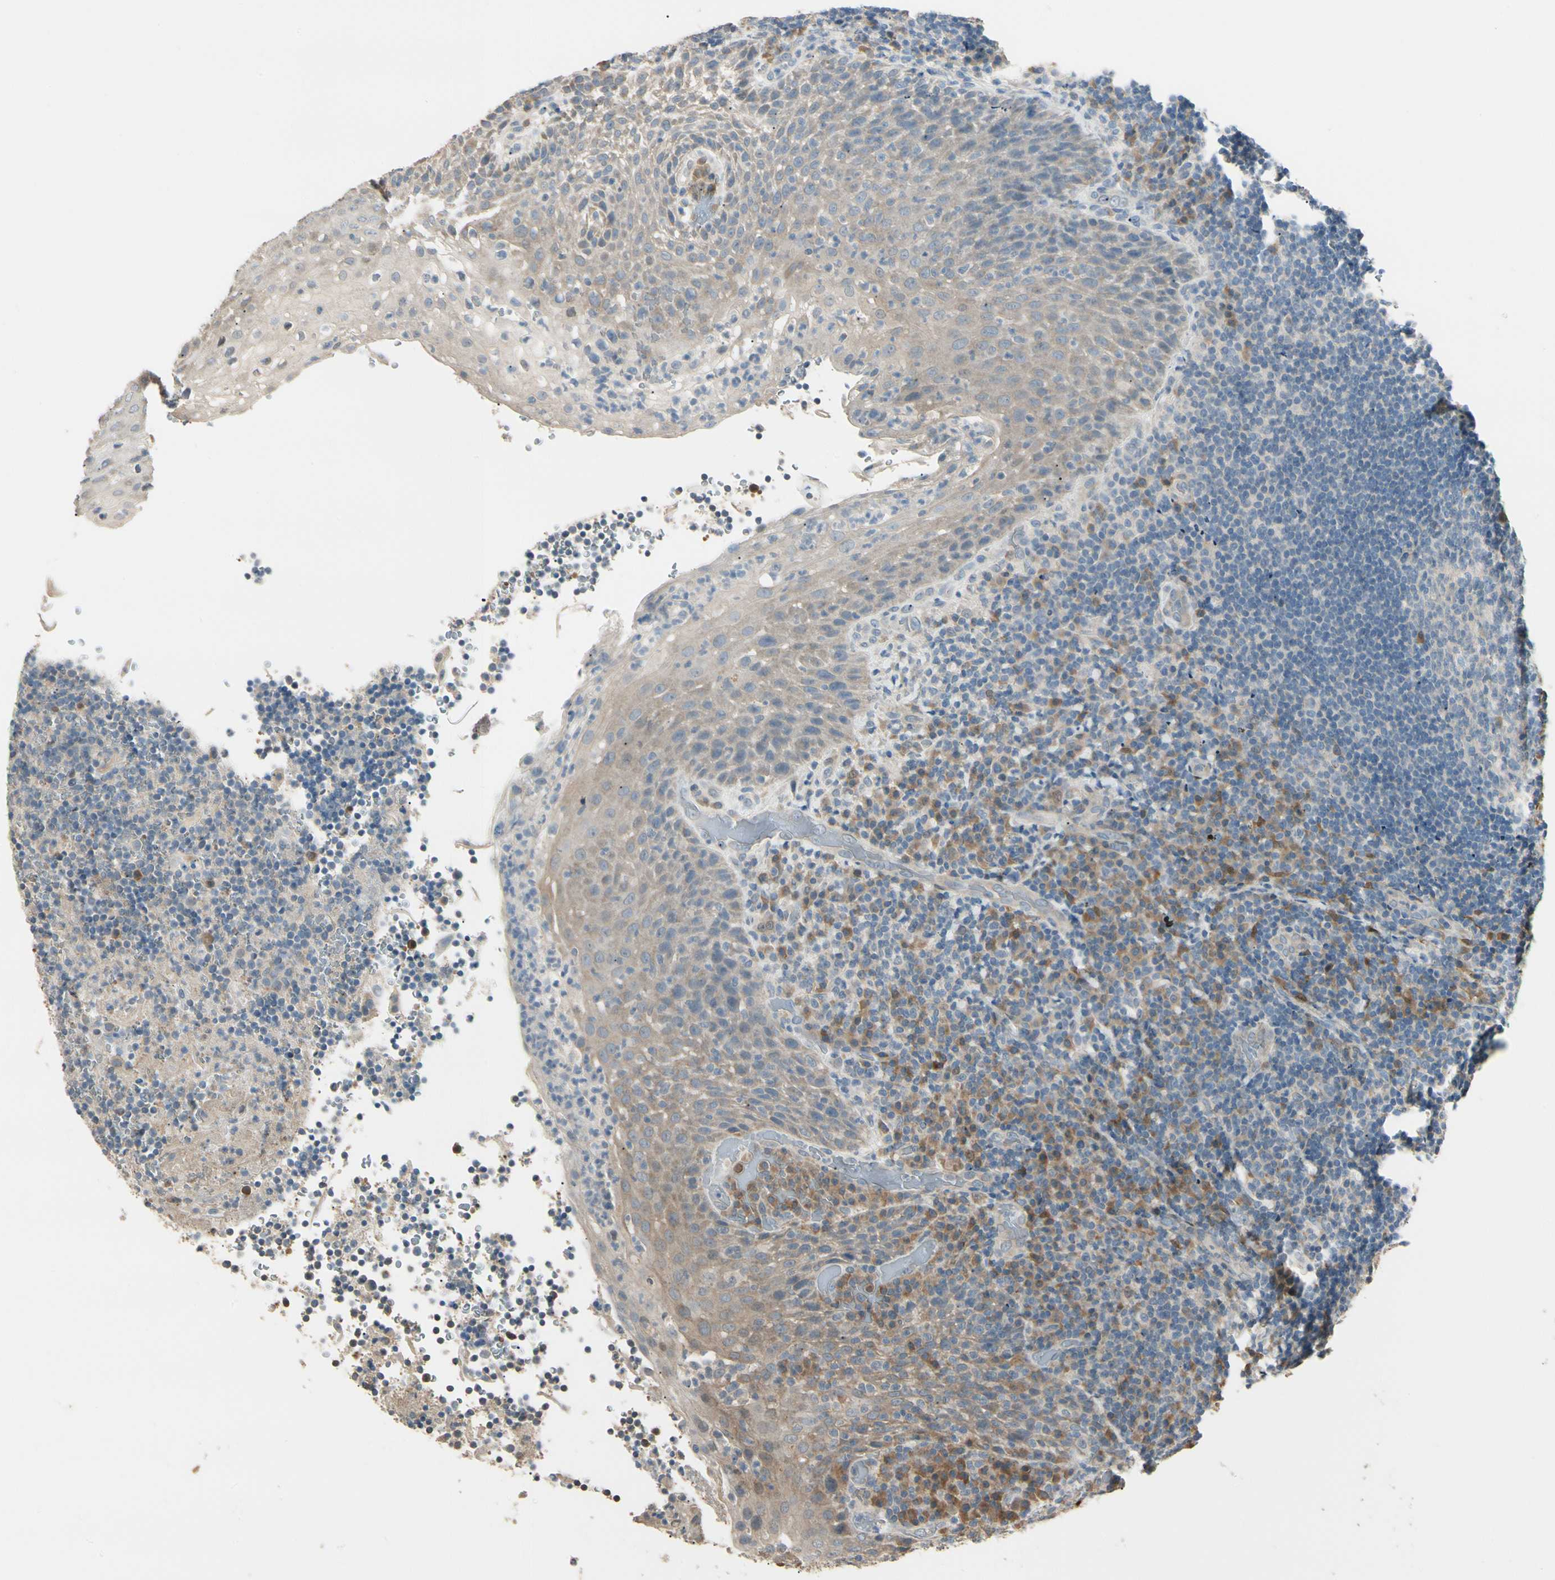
{"staining": {"intensity": "negative", "quantity": "none", "location": "none"}, "tissue": "lymphoma", "cell_type": "Tumor cells", "image_type": "cancer", "snomed": [{"axis": "morphology", "description": "Malignant lymphoma, non-Hodgkin's type, High grade"}, {"axis": "topography", "description": "Tonsil"}], "caption": "Protein analysis of malignant lymphoma, non-Hodgkin's type (high-grade) exhibits no significant positivity in tumor cells.", "gene": "GNE", "patient": {"sex": "female", "age": 36}}